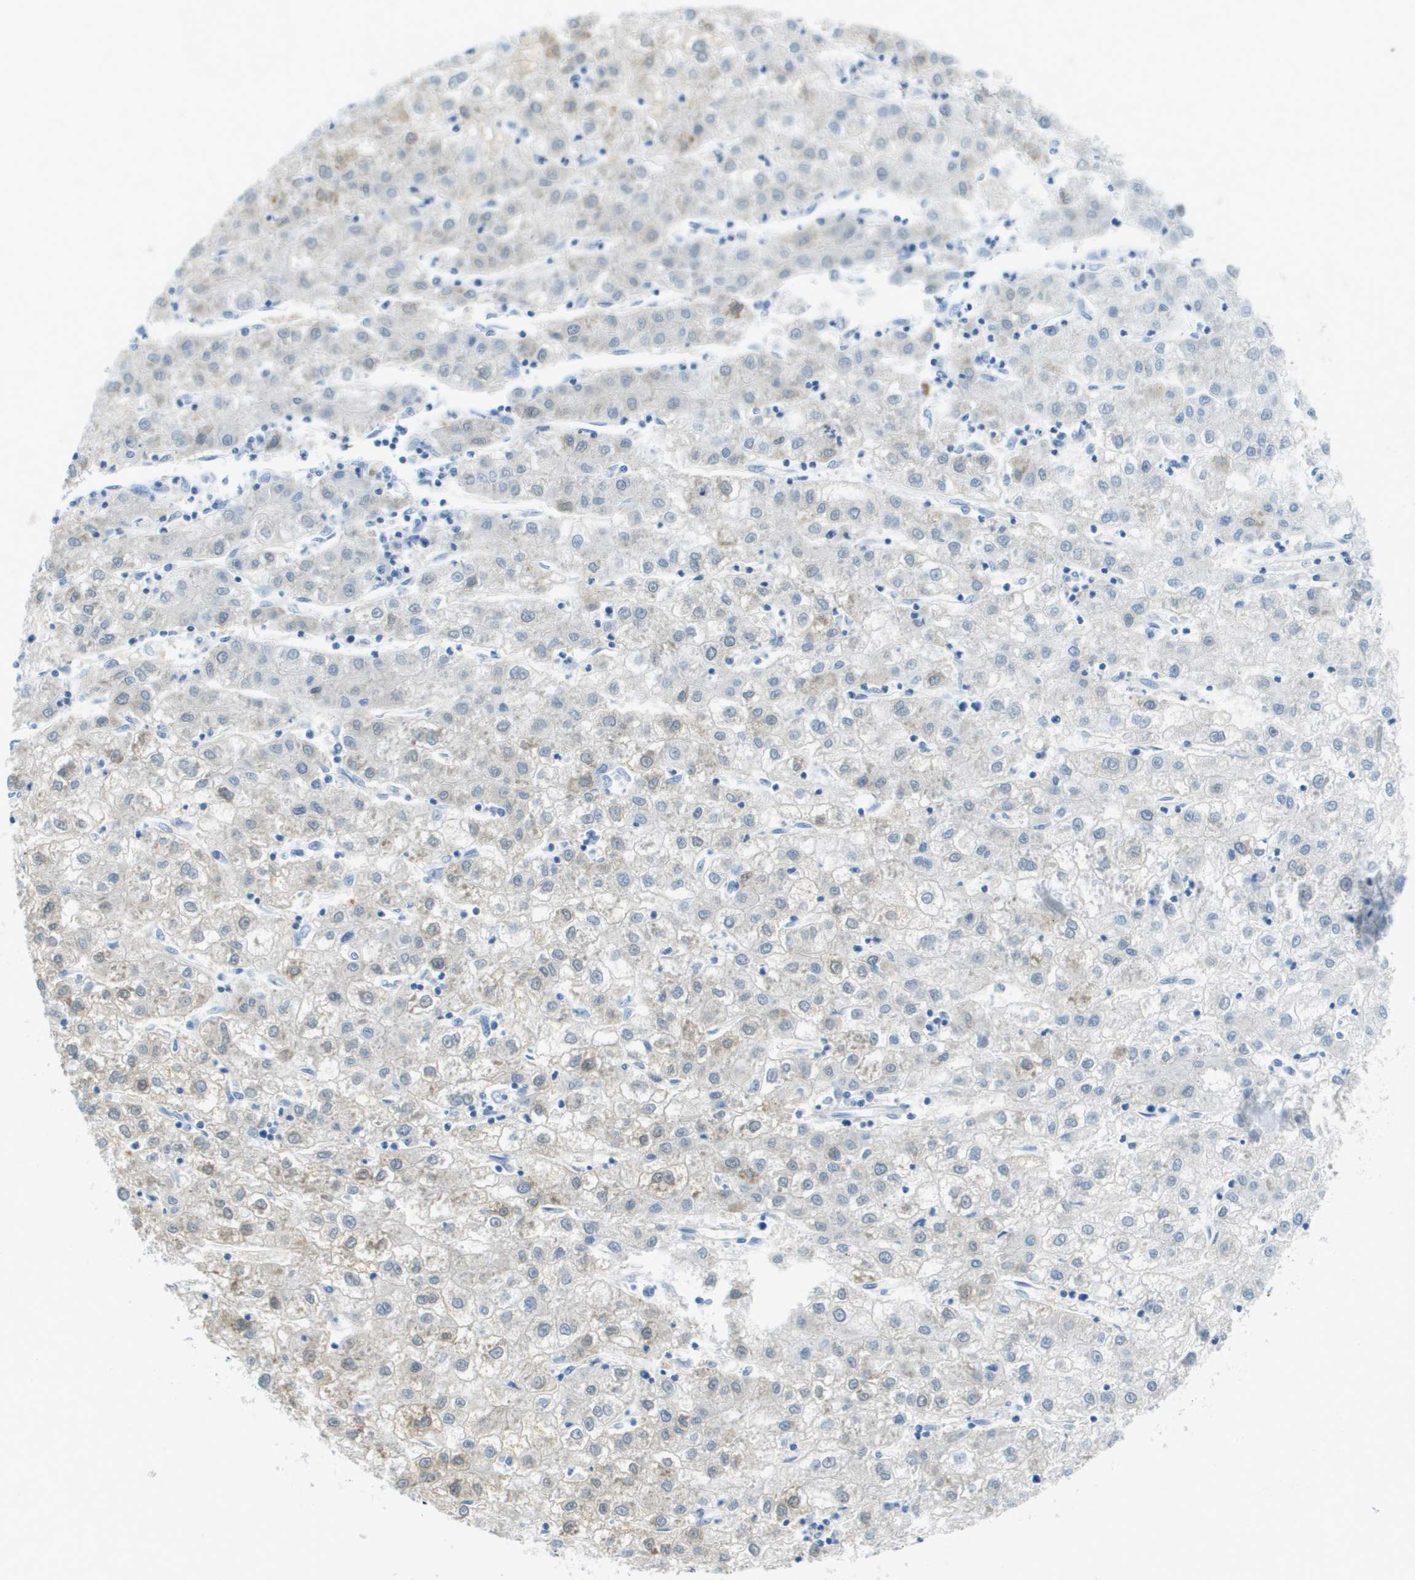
{"staining": {"intensity": "weak", "quantity": "<25%", "location": "cytoplasmic/membranous"}, "tissue": "liver cancer", "cell_type": "Tumor cells", "image_type": "cancer", "snomed": [{"axis": "morphology", "description": "Carcinoma, Hepatocellular, NOS"}, {"axis": "topography", "description": "Liver"}], "caption": "Liver hepatocellular carcinoma stained for a protein using immunohistochemistry displays no staining tumor cells.", "gene": "CDHR2", "patient": {"sex": "male", "age": 72}}